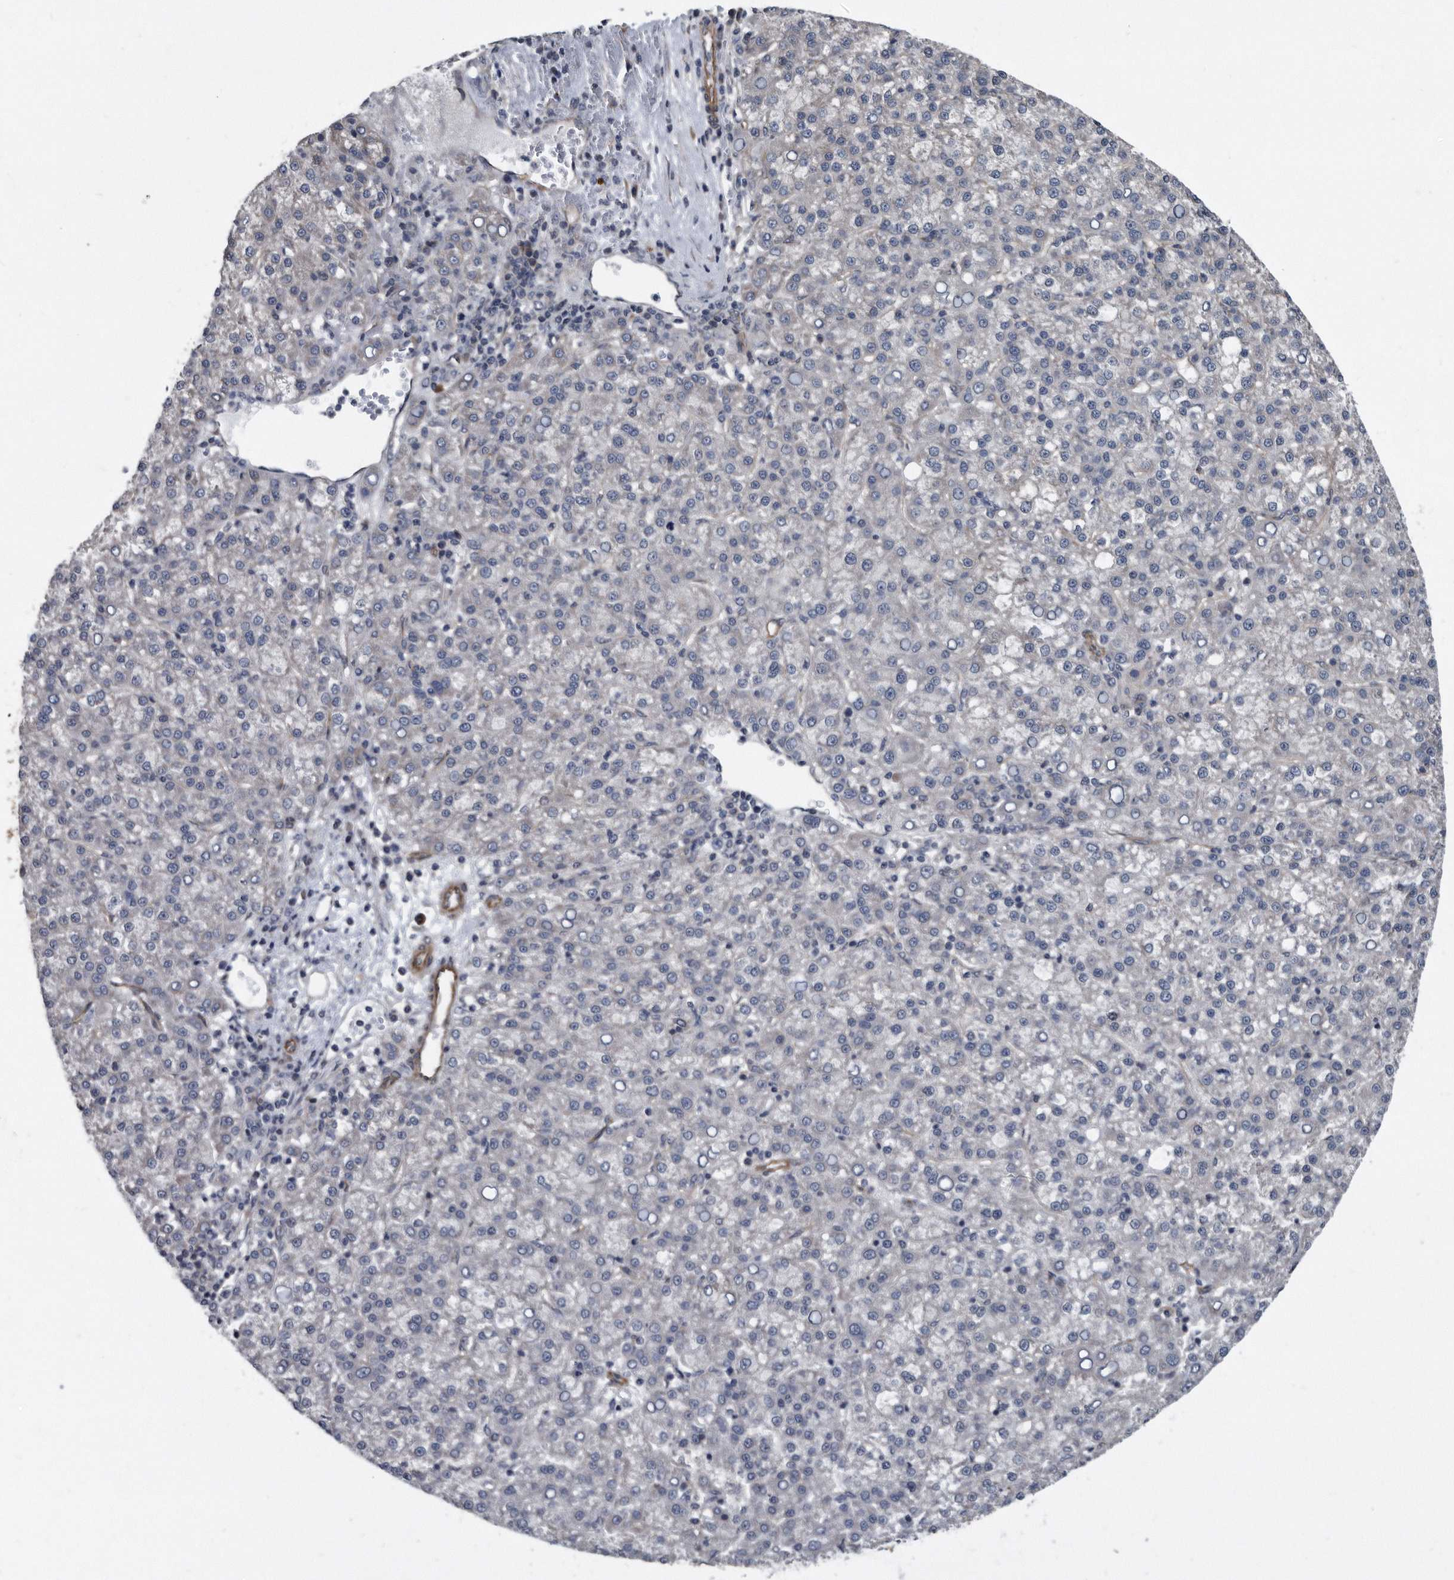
{"staining": {"intensity": "negative", "quantity": "none", "location": "none"}, "tissue": "liver cancer", "cell_type": "Tumor cells", "image_type": "cancer", "snomed": [{"axis": "morphology", "description": "Carcinoma, Hepatocellular, NOS"}, {"axis": "topography", "description": "Liver"}], "caption": "Immunohistochemistry of hepatocellular carcinoma (liver) displays no staining in tumor cells. The staining is performed using DAB (3,3'-diaminobenzidine) brown chromogen with nuclei counter-stained in using hematoxylin.", "gene": "ARMCX1", "patient": {"sex": "female", "age": 58}}